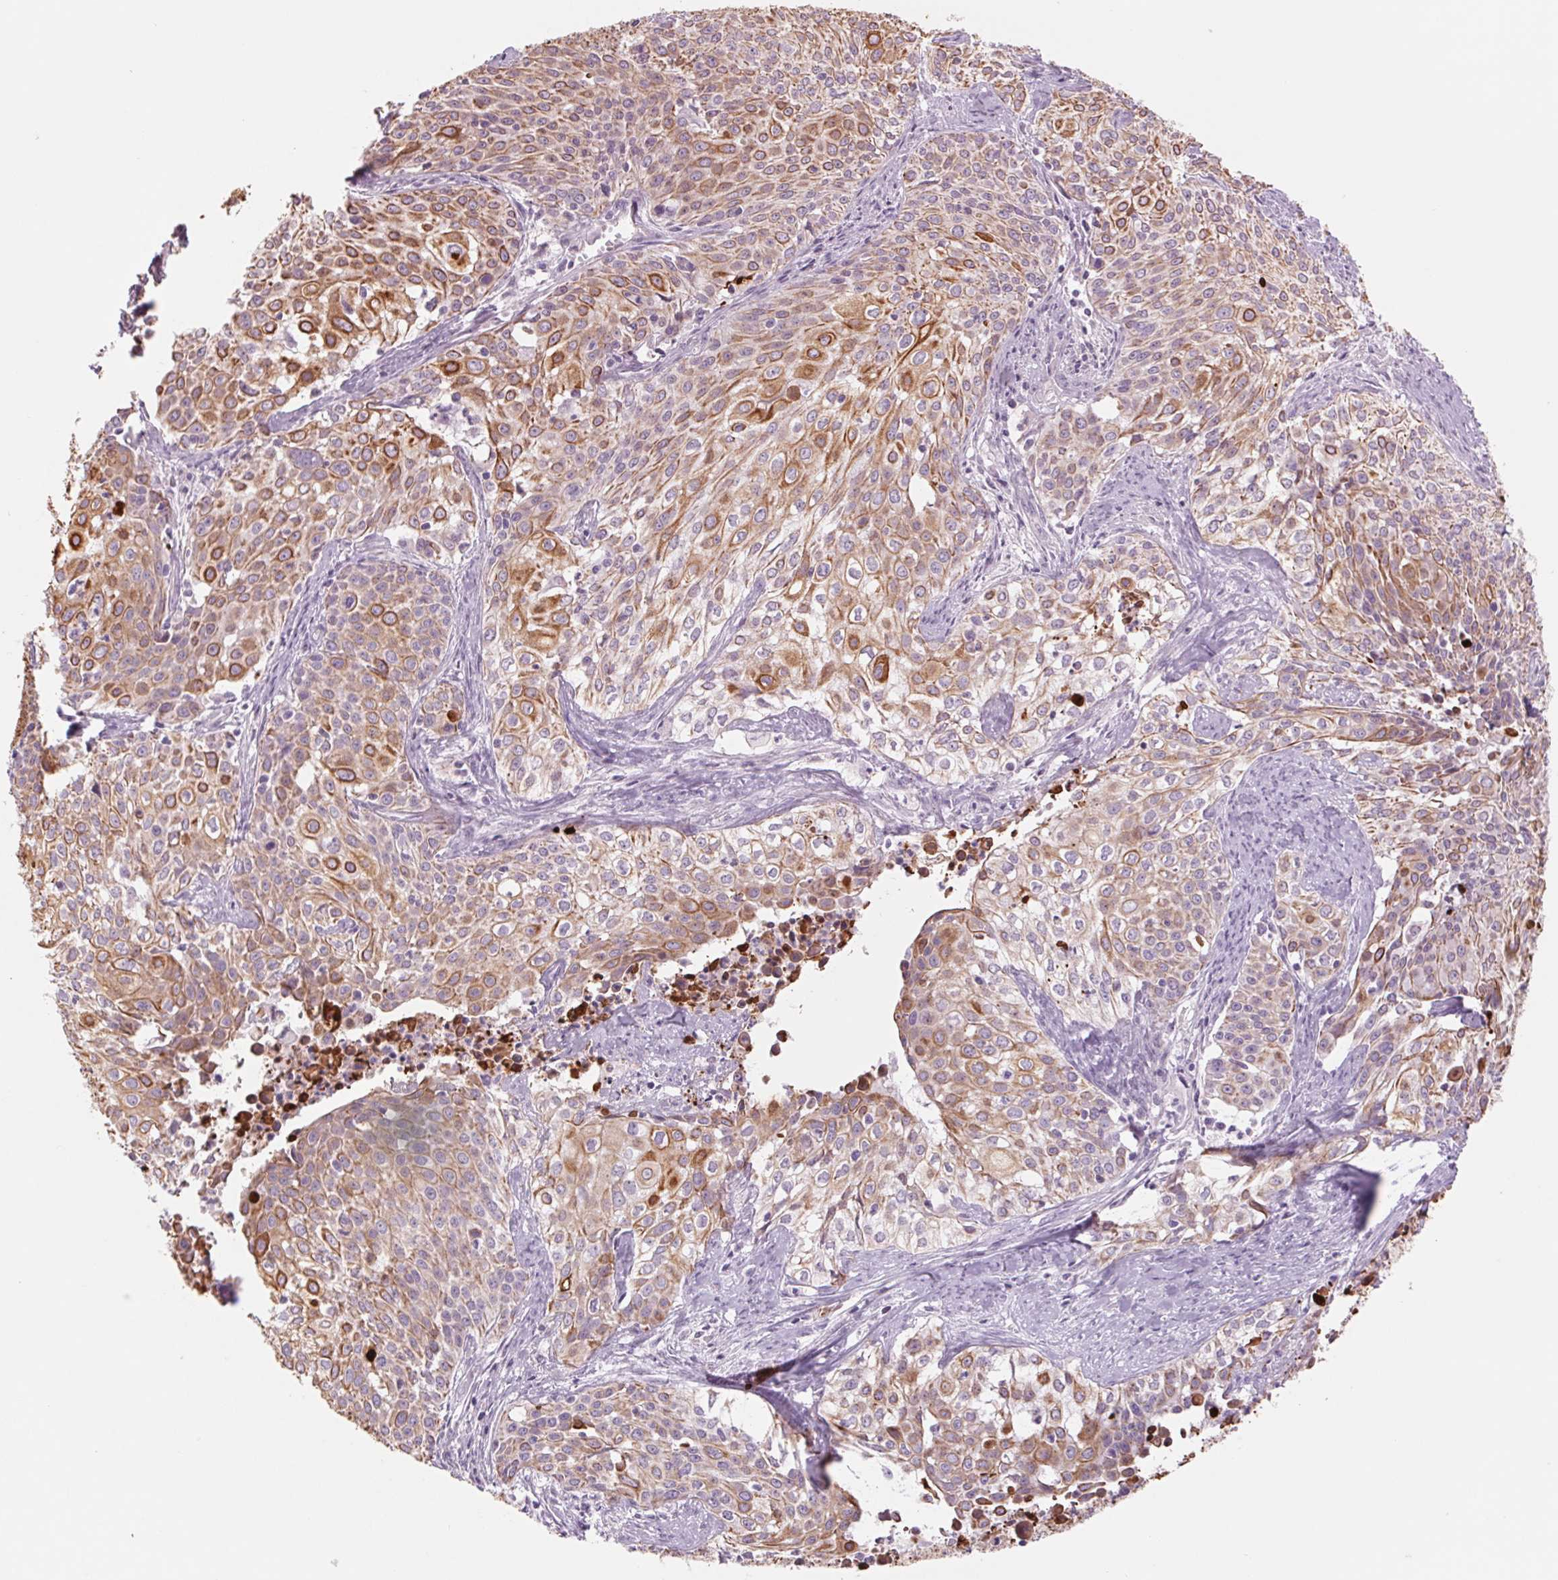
{"staining": {"intensity": "moderate", "quantity": ">75%", "location": "cytoplasmic/membranous"}, "tissue": "cervical cancer", "cell_type": "Tumor cells", "image_type": "cancer", "snomed": [{"axis": "morphology", "description": "Squamous cell carcinoma, NOS"}, {"axis": "topography", "description": "Cervix"}], "caption": "Immunohistochemistry micrograph of neoplastic tissue: cervical cancer stained using IHC shows medium levels of moderate protein expression localized specifically in the cytoplasmic/membranous of tumor cells, appearing as a cytoplasmic/membranous brown color.", "gene": "KRT1", "patient": {"sex": "female", "age": 39}}